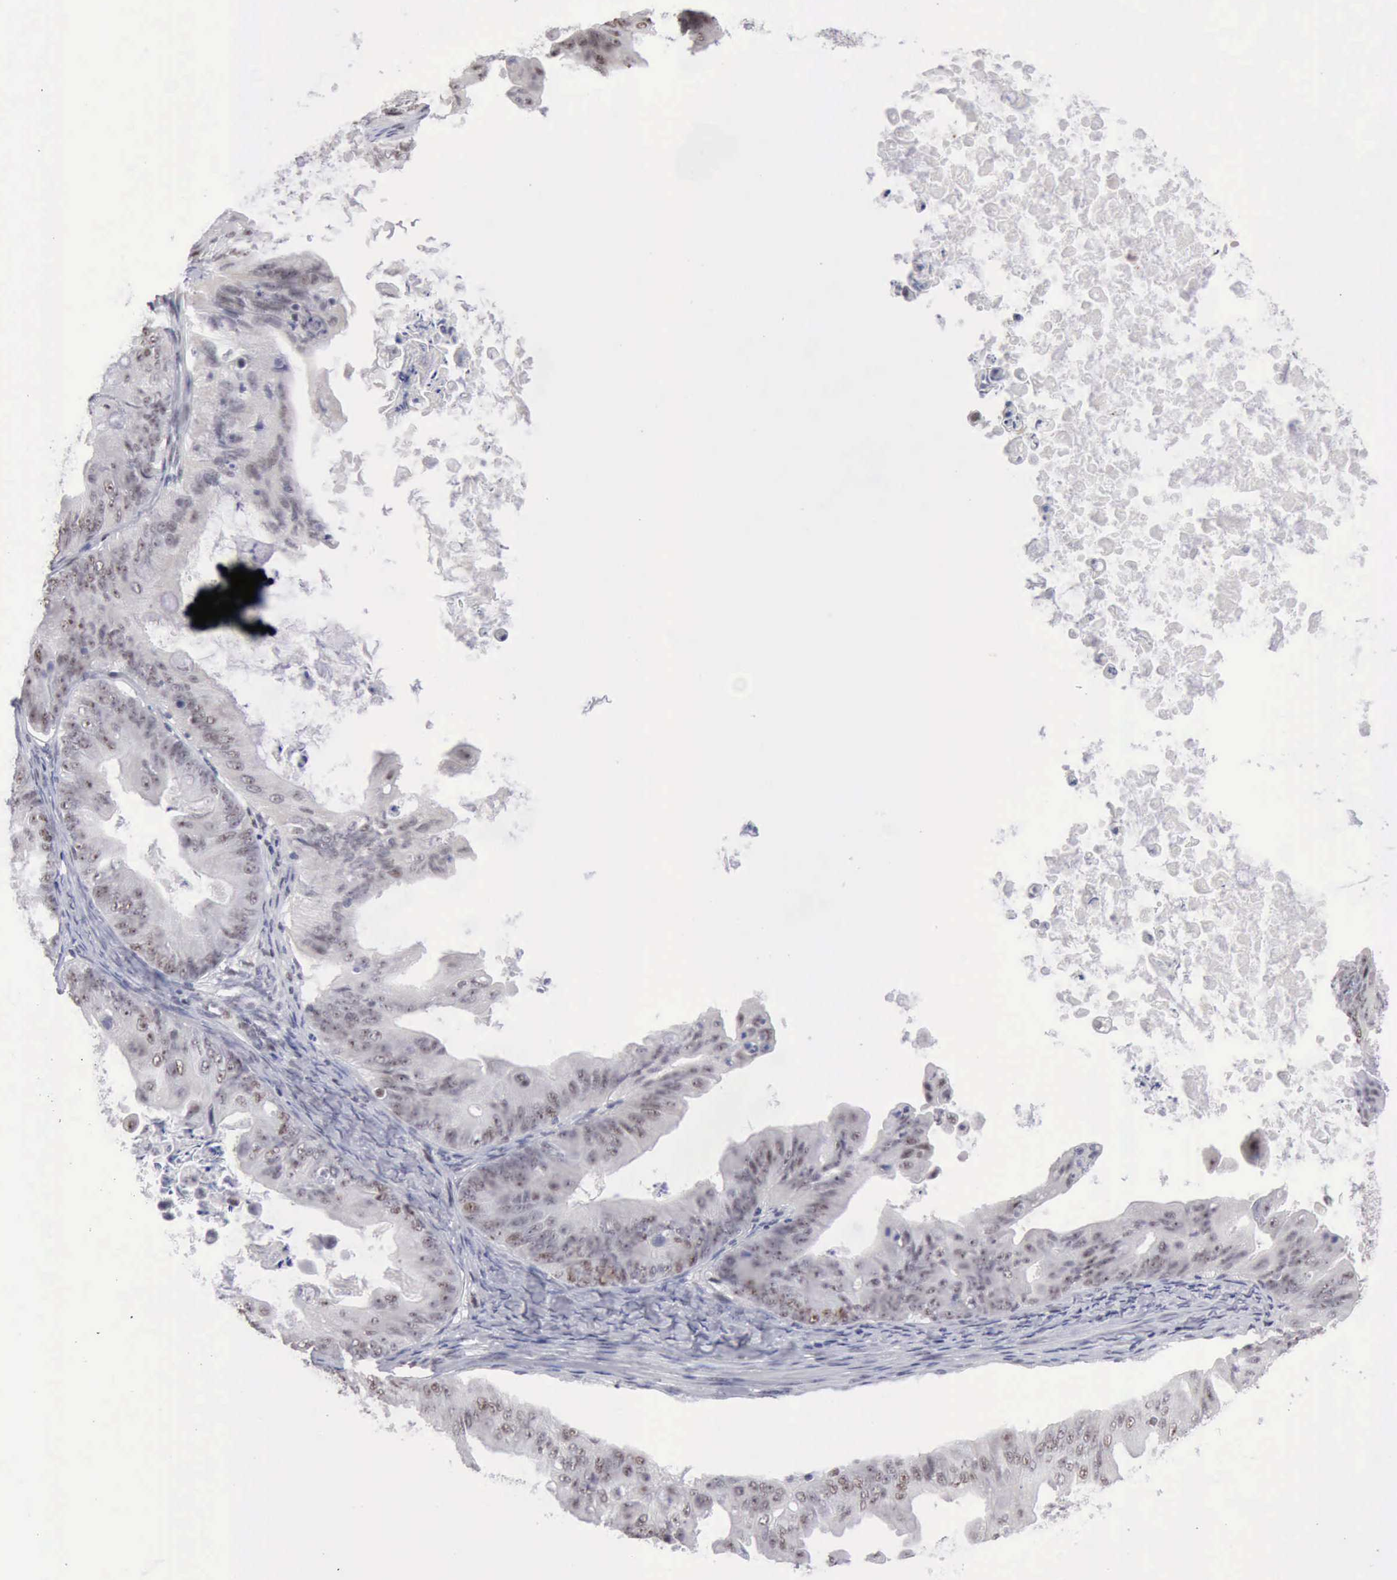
{"staining": {"intensity": "weak", "quantity": "<25%", "location": "nuclear"}, "tissue": "ovarian cancer", "cell_type": "Tumor cells", "image_type": "cancer", "snomed": [{"axis": "morphology", "description": "Cystadenocarcinoma, mucinous, NOS"}, {"axis": "topography", "description": "Ovary"}], "caption": "A high-resolution micrograph shows immunohistochemistry staining of ovarian cancer, which reveals no significant staining in tumor cells. The staining is performed using DAB (3,3'-diaminobenzidine) brown chromogen with nuclei counter-stained in using hematoxylin.", "gene": "TAF1", "patient": {"sex": "female", "age": 37}}